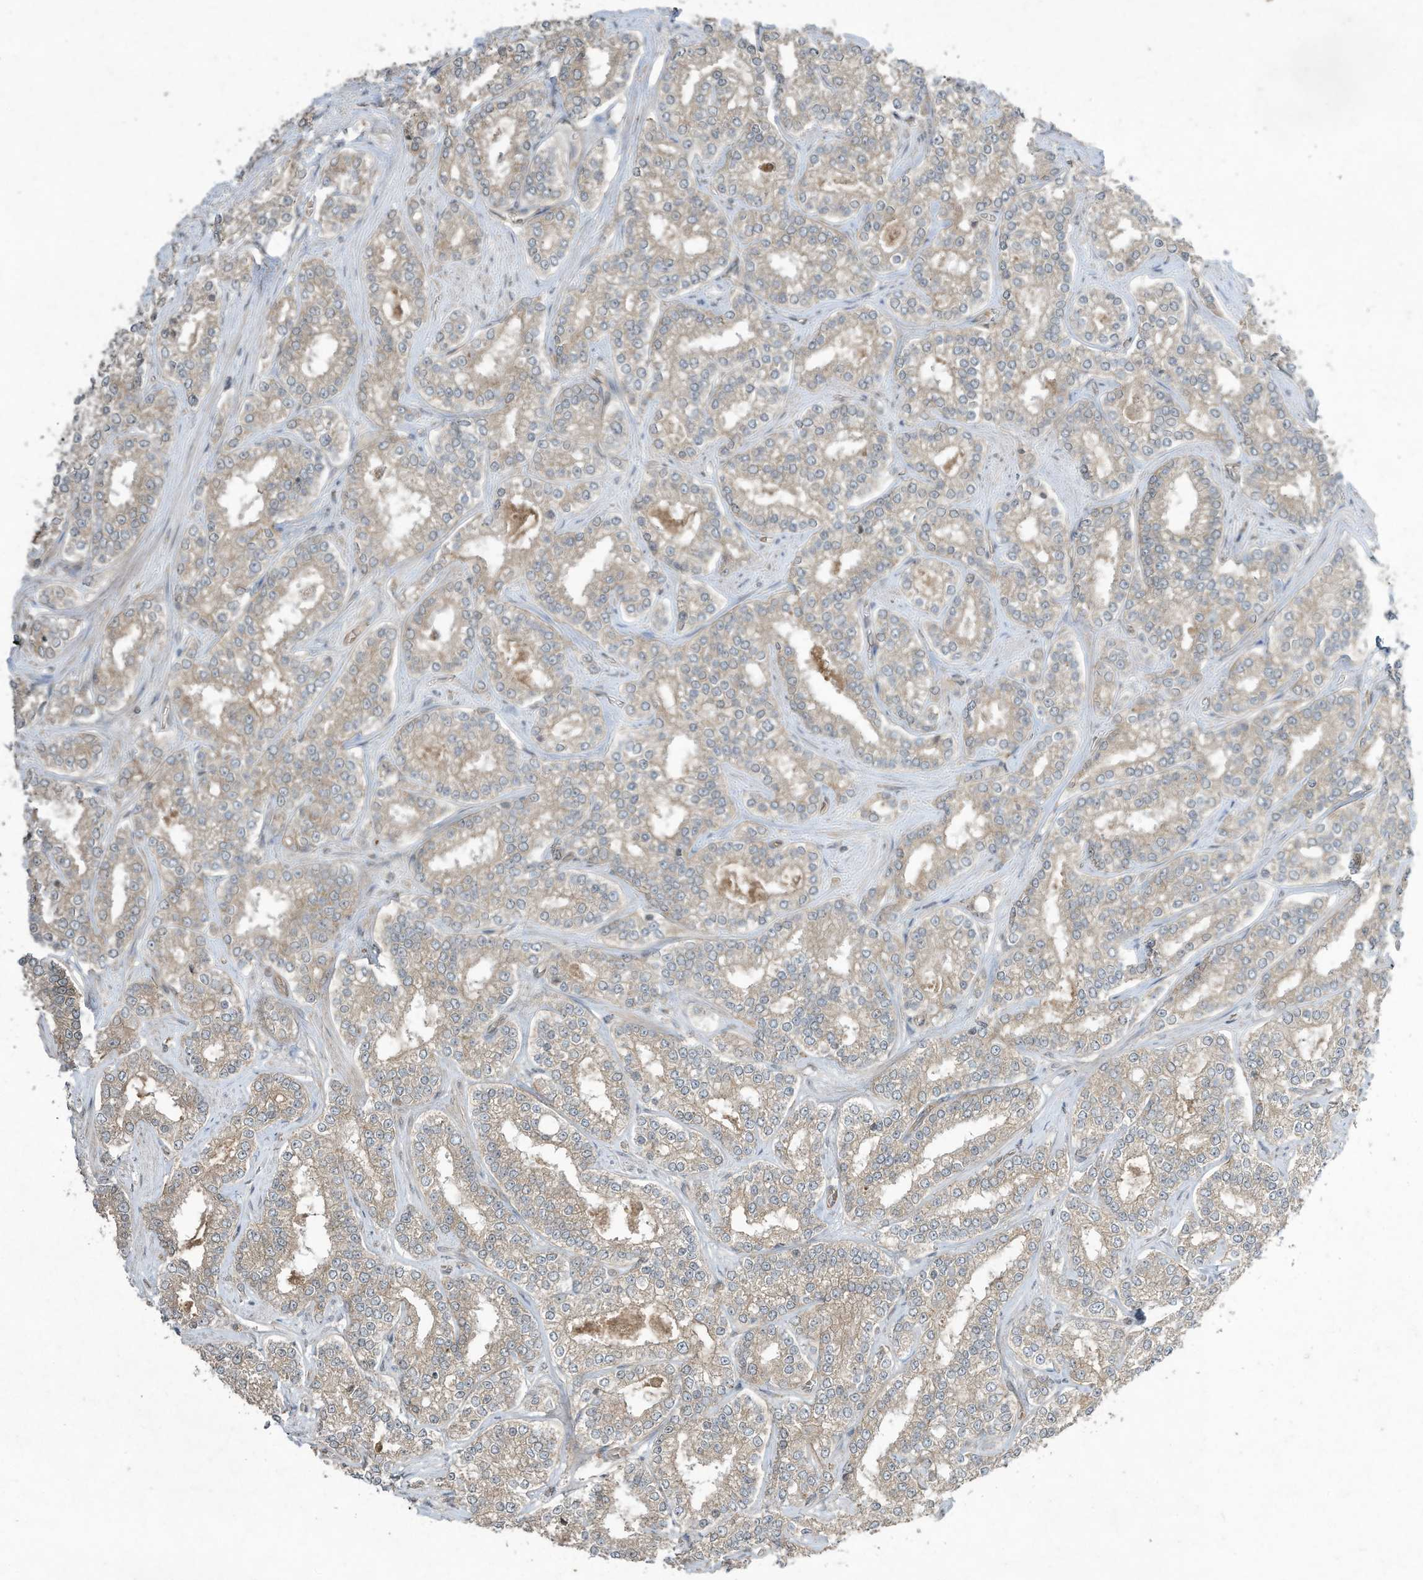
{"staining": {"intensity": "weak", "quantity": "25%-75%", "location": "cytoplasmic/membranous"}, "tissue": "prostate cancer", "cell_type": "Tumor cells", "image_type": "cancer", "snomed": [{"axis": "morphology", "description": "Normal tissue, NOS"}, {"axis": "morphology", "description": "Adenocarcinoma, High grade"}, {"axis": "topography", "description": "Prostate"}], "caption": "A photomicrograph of human prostate cancer stained for a protein reveals weak cytoplasmic/membranous brown staining in tumor cells.", "gene": "MATN2", "patient": {"sex": "male", "age": 83}}